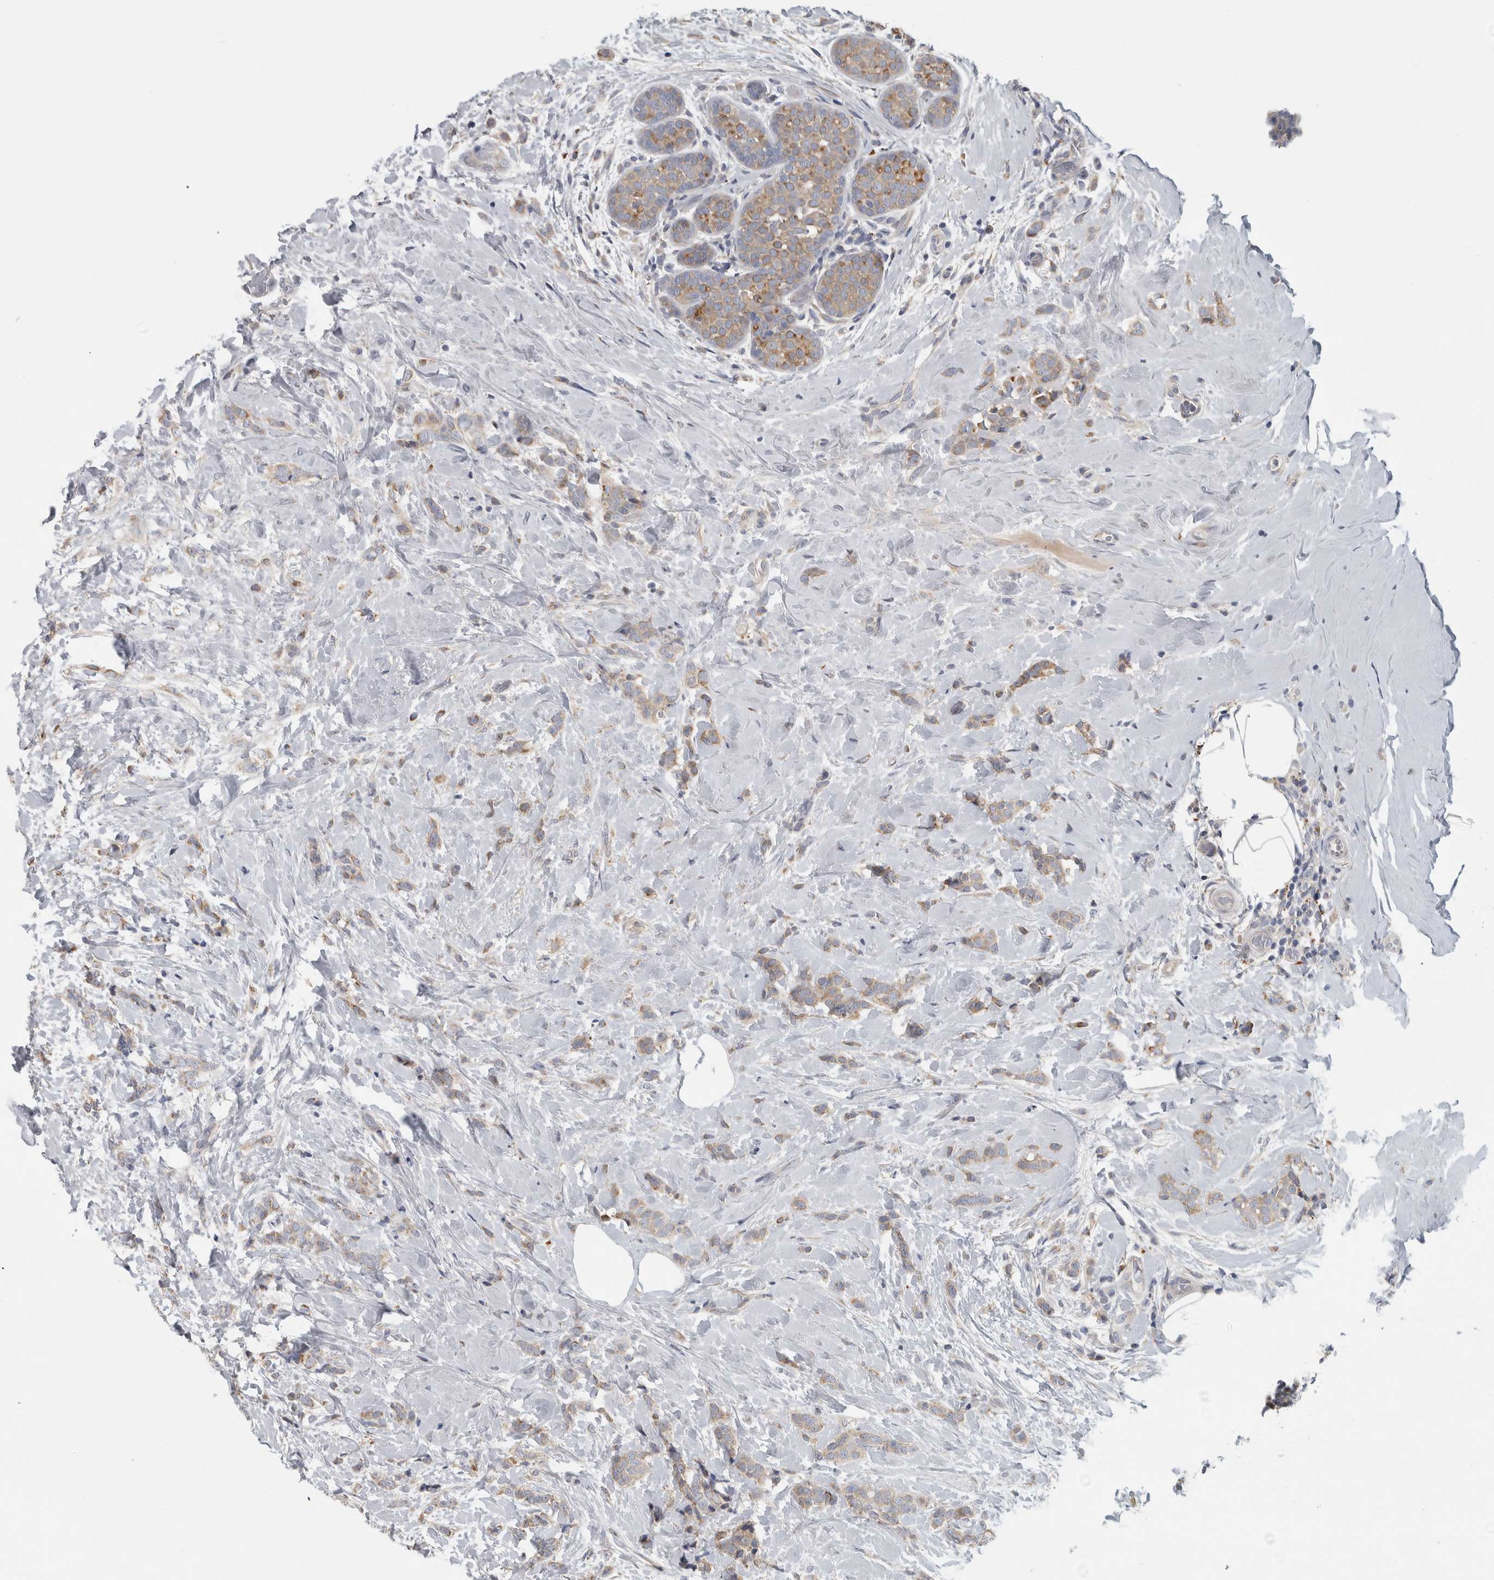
{"staining": {"intensity": "moderate", "quantity": ">75%", "location": "cytoplasmic/membranous"}, "tissue": "breast cancer", "cell_type": "Tumor cells", "image_type": "cancer", "snomed": [{"axis": "morphology", "description": "Lobular carcinoma, in situ"}, {"axis": "morphology", "description": "Lobular carcinoma"}, {"axis": "topography", "description": "Breast"}], "caption": "Brown immunohistochemical staining in breast lobular carcinoma in situ reveals moderate cytoplasmic/membranous staining in about >75% of tumor cells. (DAB = brown stain, brightfield microscopy at high magnification).", "gene": "ATXN2", "patient": {"sex": "female", "age": 41}}